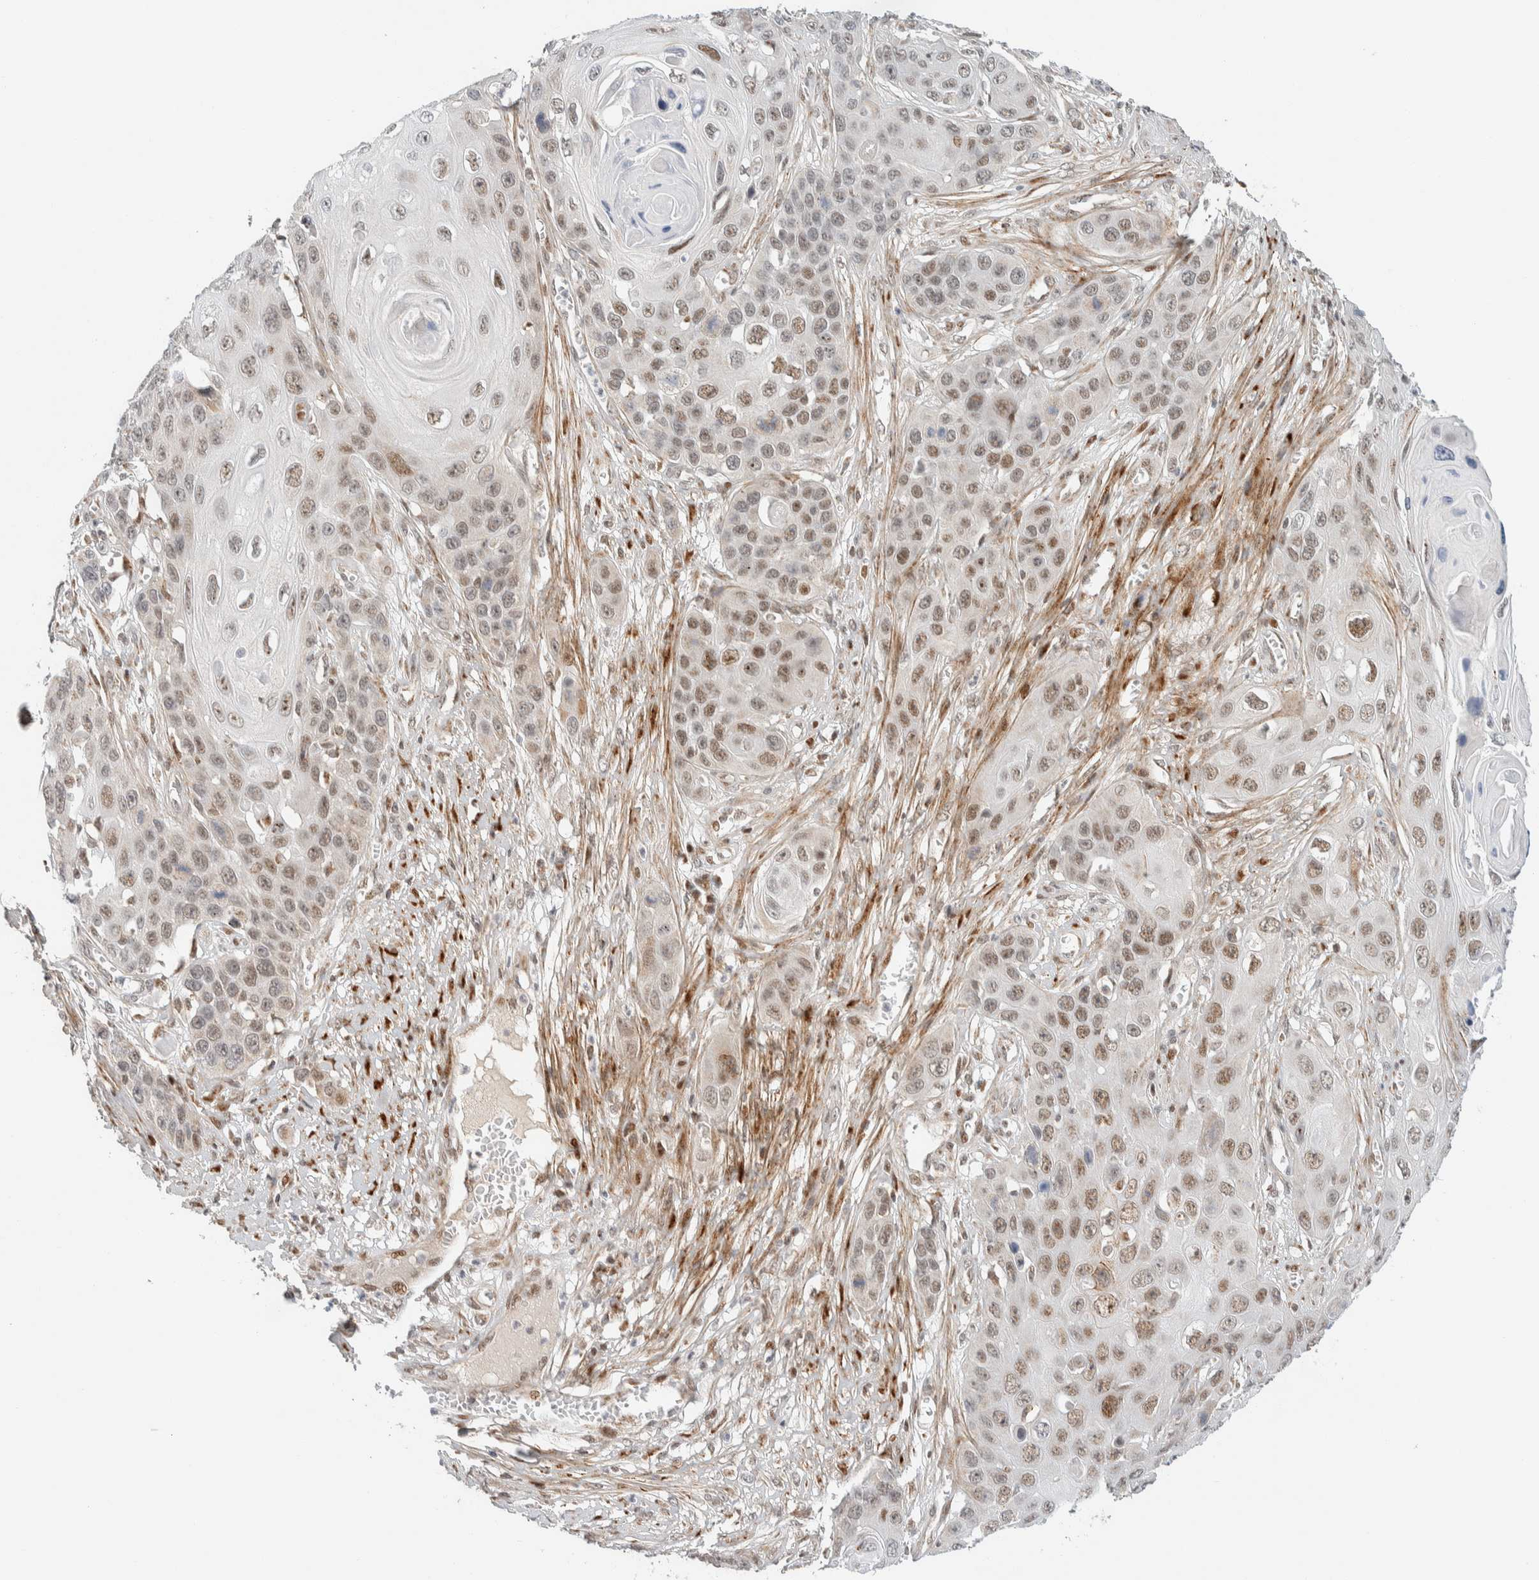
{"staining": {"intensity": "moderate", "quantity": "25%-75%", "location": "nuclear"}, "tissue": "skin cancer", "cell_type": "Tumor cells", "image_type": "cancer", "snomed": [{"axis": "morphology", "description": "Squamous cell carcinoma, NOS"}, {"axis": "topography", "description": "Skin"}], "caption": "Skin squamous cell carcinoma stained with IHC reveals moderate nuclear staining in about 25%-75% of tumor cells.", "gene": "TSPAN32", "patient": {"sex": "male", "age": 55}}